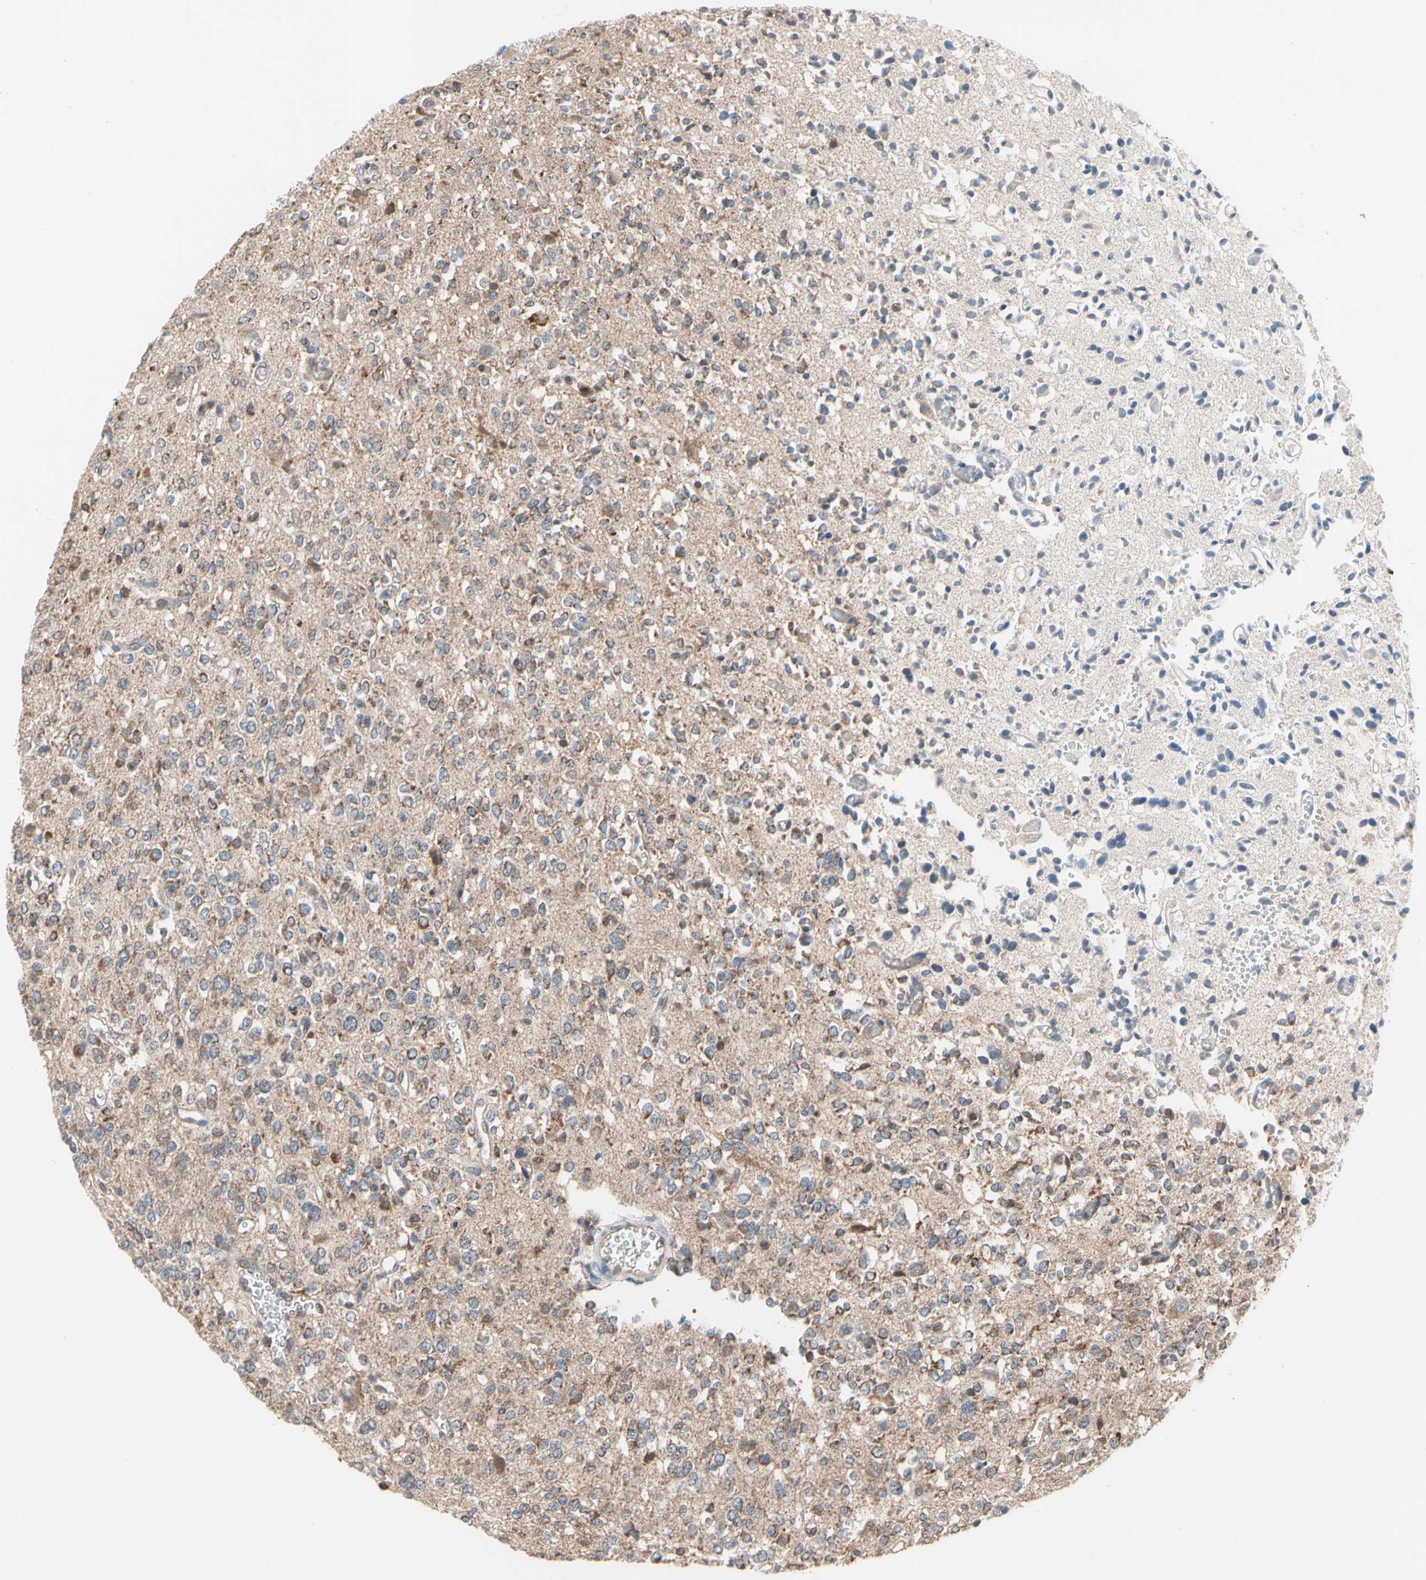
{"staining": {"intensity": "moderate", "quantity": ">75%", "location": "cytoplasmic/membranous"}, "tissue": "glioma", "cell_type": "Tumor cells", "image_type": "cancer", "snomed": [{"axis": "morphology", "description": "Glioma, malignant, Low grade"}, {"axis": "topography", "description": "Brain"}], "caption": "A brown stain labels moderate cytoplasmic/membranous expression of a protein in malignant glioma (low-grade) tumor cells.", "gene": "MTHFS", "patient": {"sex": "male", "age": 38}}